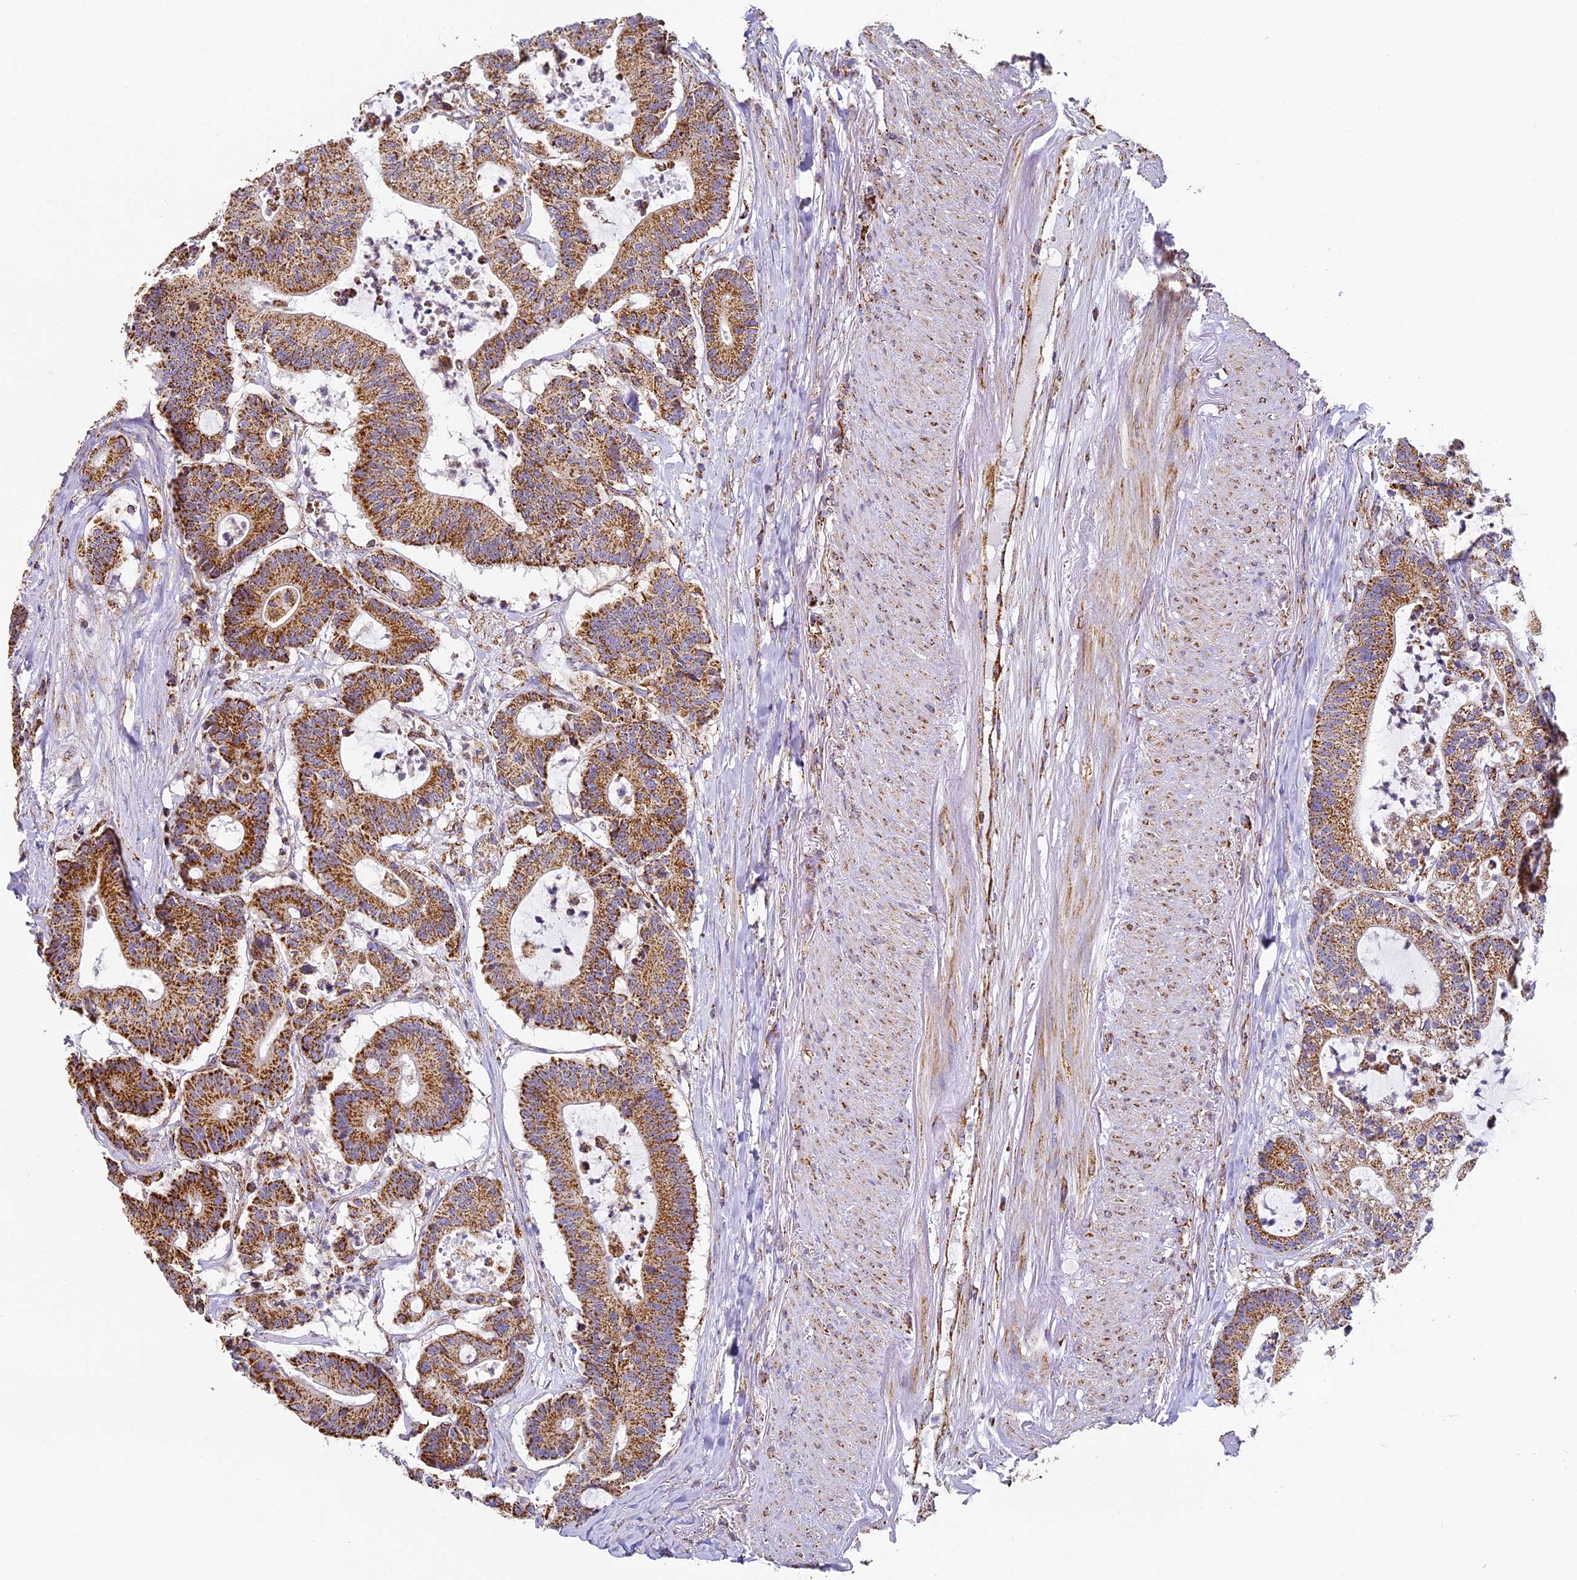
{"staining": {"intensity": "moderate", "quantity": ">75%", "location": "cytoplasmic/membranous"}, "tissue": "colorectal cancer", "cell_type": "Tumor cells", "image_type": "cancer", "snomed": [{"axis": "morphology", "description": "Adenocarcinoma, NOS"}, {"axis": "topography", "description": "Colon"}], "caption": "A brown stain shows moderate cytoplasmic/membranous staining of a protein in adenocarcinoma (colorectal) tumor cells.", "gene": "STK17A", "patient": {"sex": "female", "age": 84}}